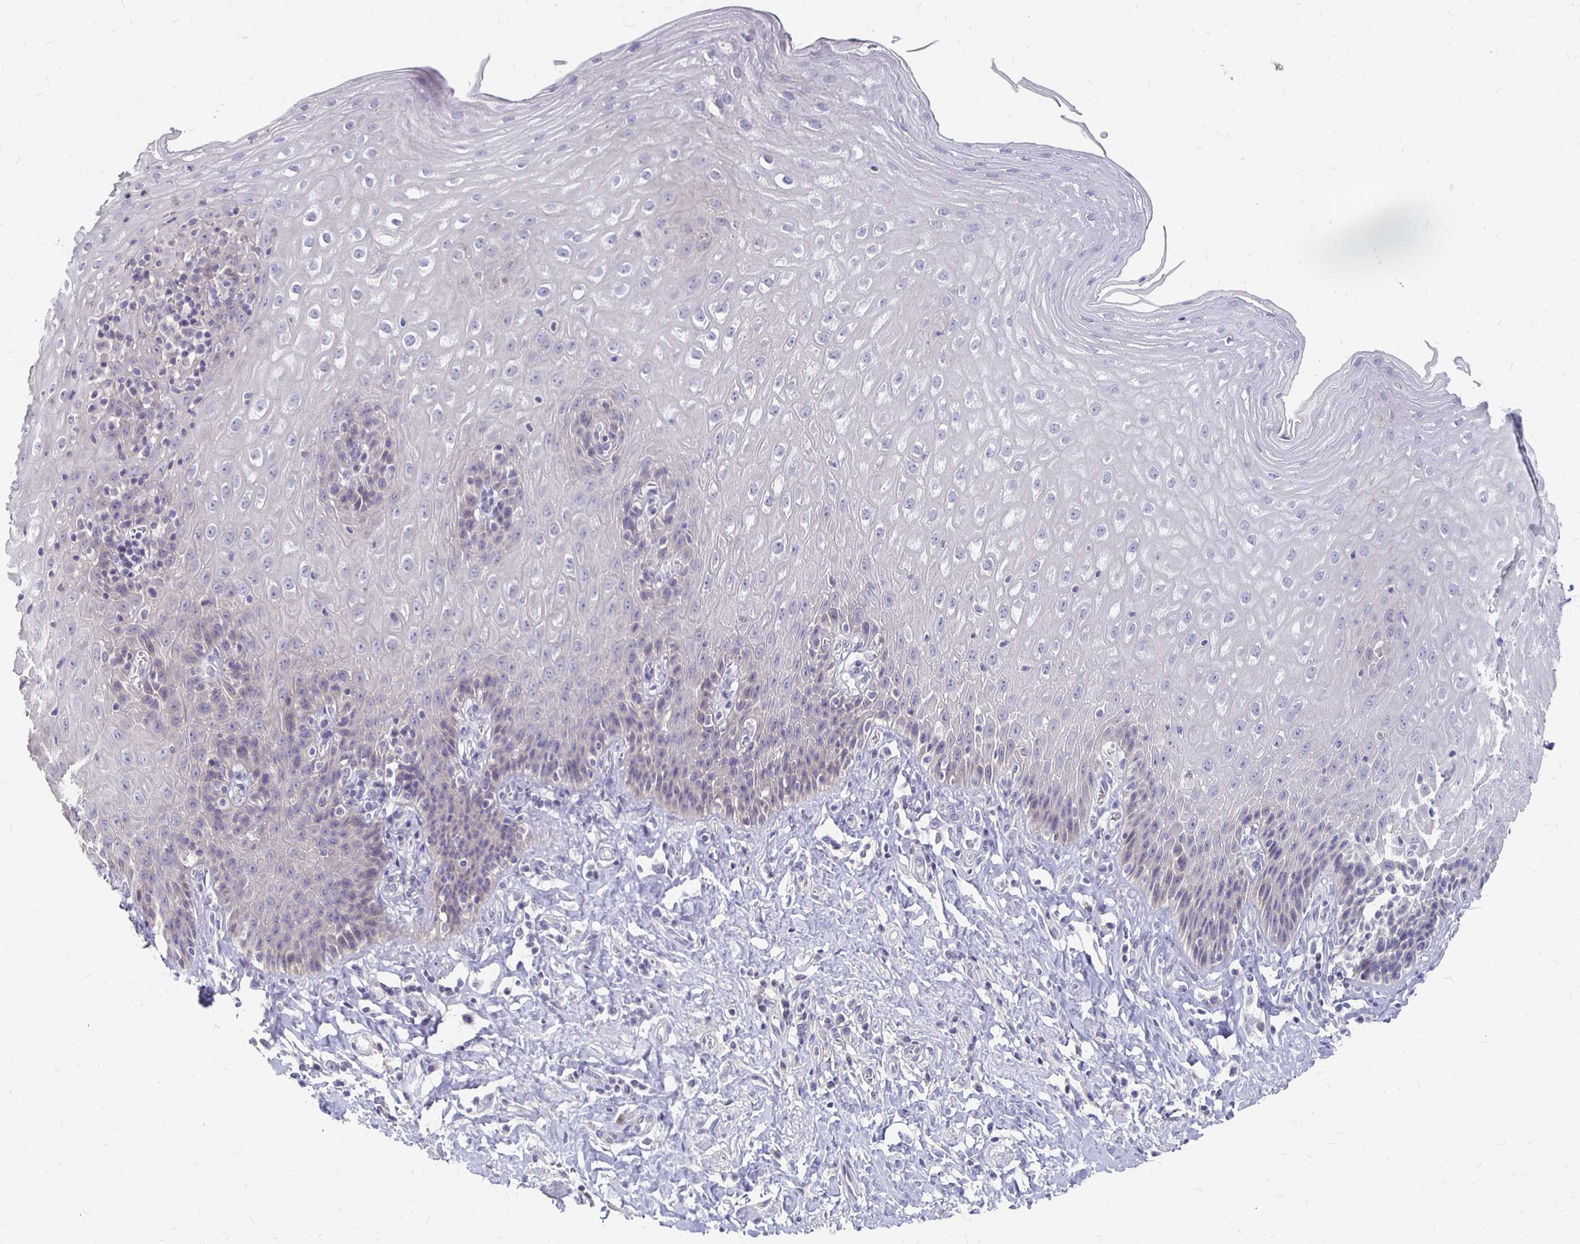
{"staining": {"intensity": "negative", "quantity": "none", "location": "none"}, "tissue": "esophagus", "cell_type": "Squamous epithelial cells", "image_type": "normal", "snomed": [{"axis": "morphology", "description": "Normal tissue, NOS"}, {"axis": "topography", "description": "Esophagus"}], "caption": "Immunohistochemistry (IHC) of benign human esophagus shows no expression in squamous epithelial cells.", "gene": "FKRP", "patient": {"sex": "female", "age": 61}}